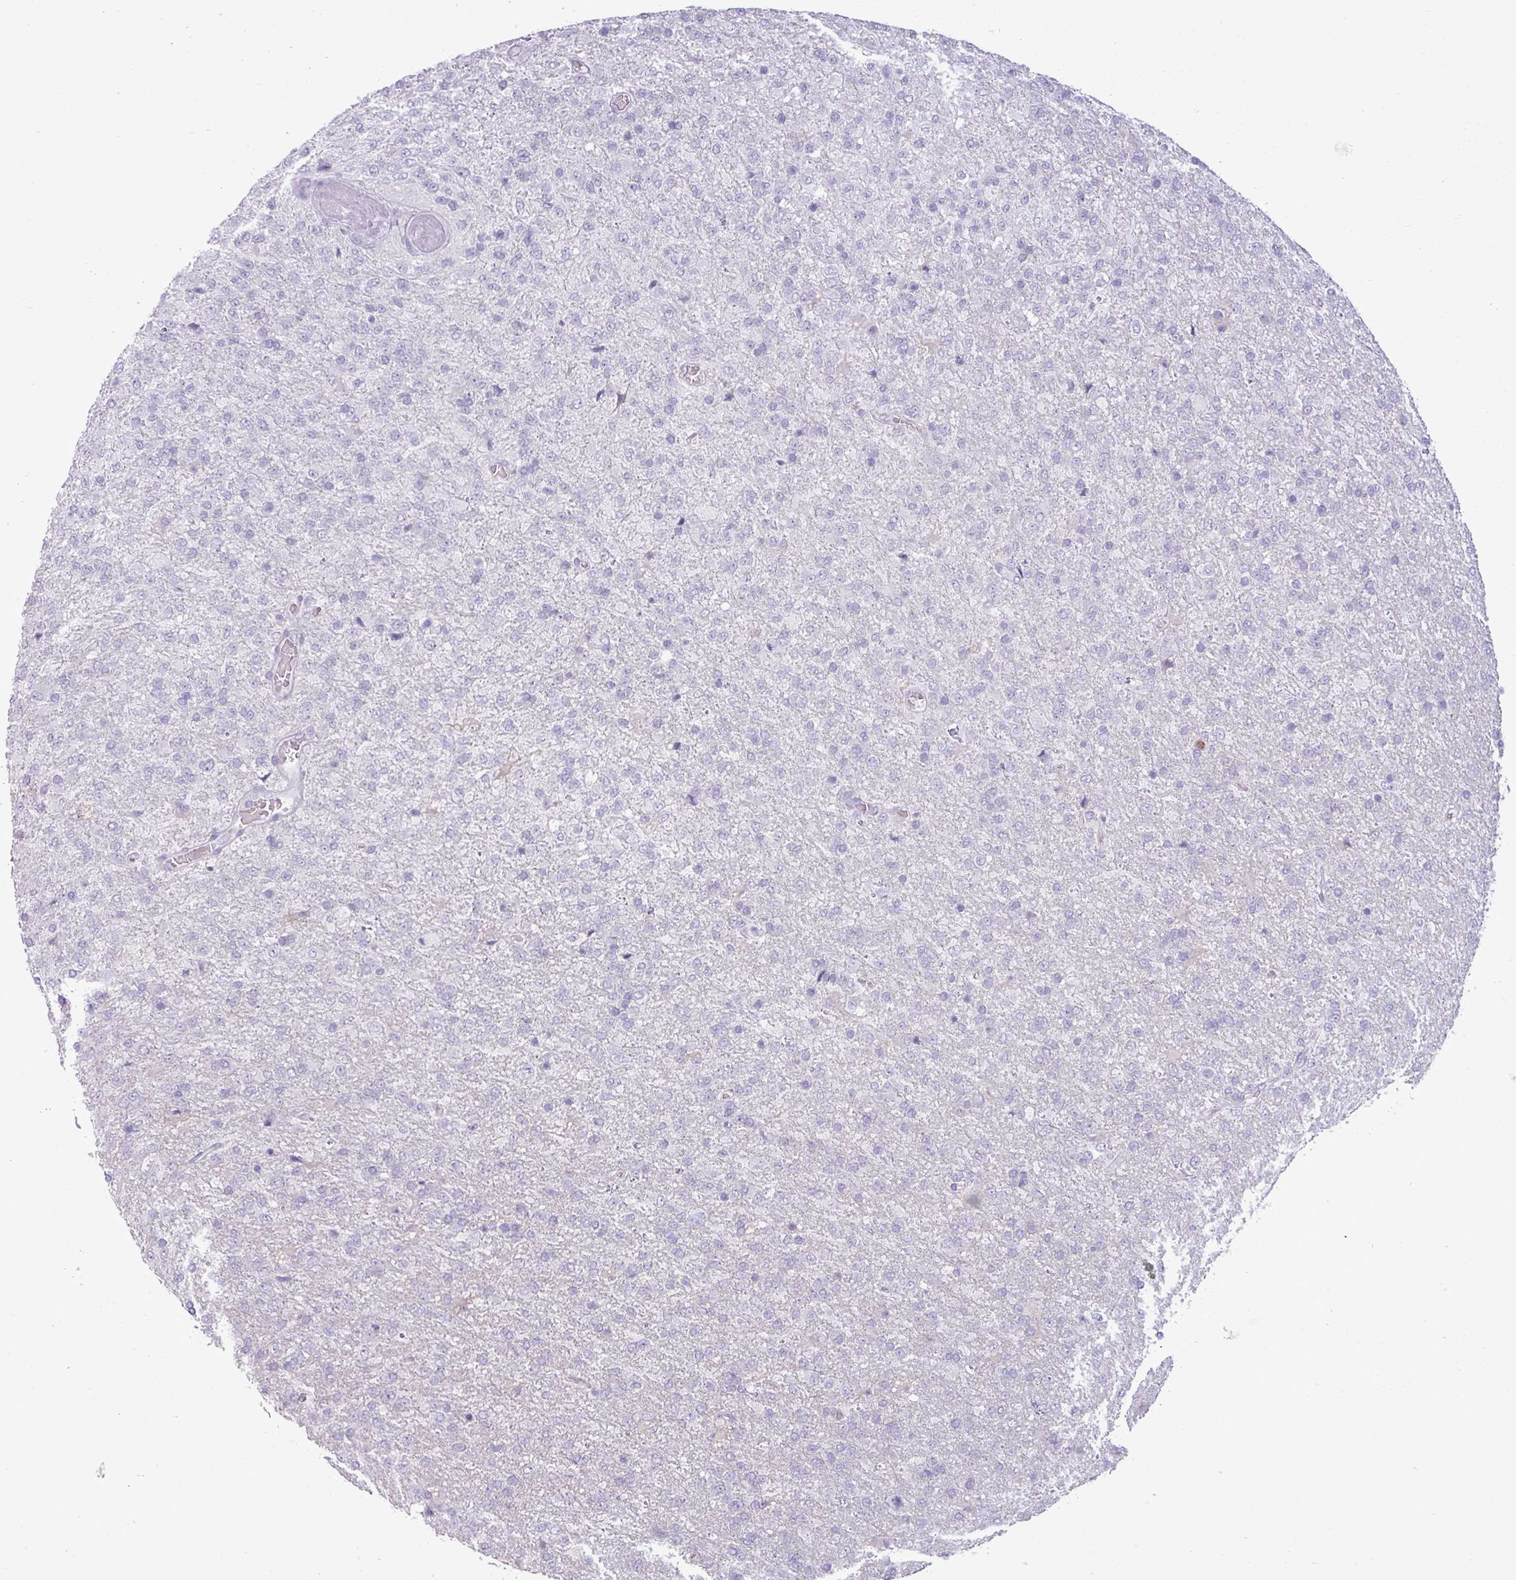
{"staining": {"intensity": "negative", "quantity": "none", "location": "none"}, "tissue": "glioma", "cell_type": "Tumor cells", "image_type": "cancer", "snomed": [{"axis": "morphology", "description": "Glioma, malignant, High grade"}, {"axis": "topography", "description": "Brain"}], "caption": "A high-resolution photomicrograph shows immunohistochemistry (IHC) staining of glioma, which shows no significant staining in tumor cells.", "gene": "TRIM39", "patient": {"sex": "female", "age": 74}}